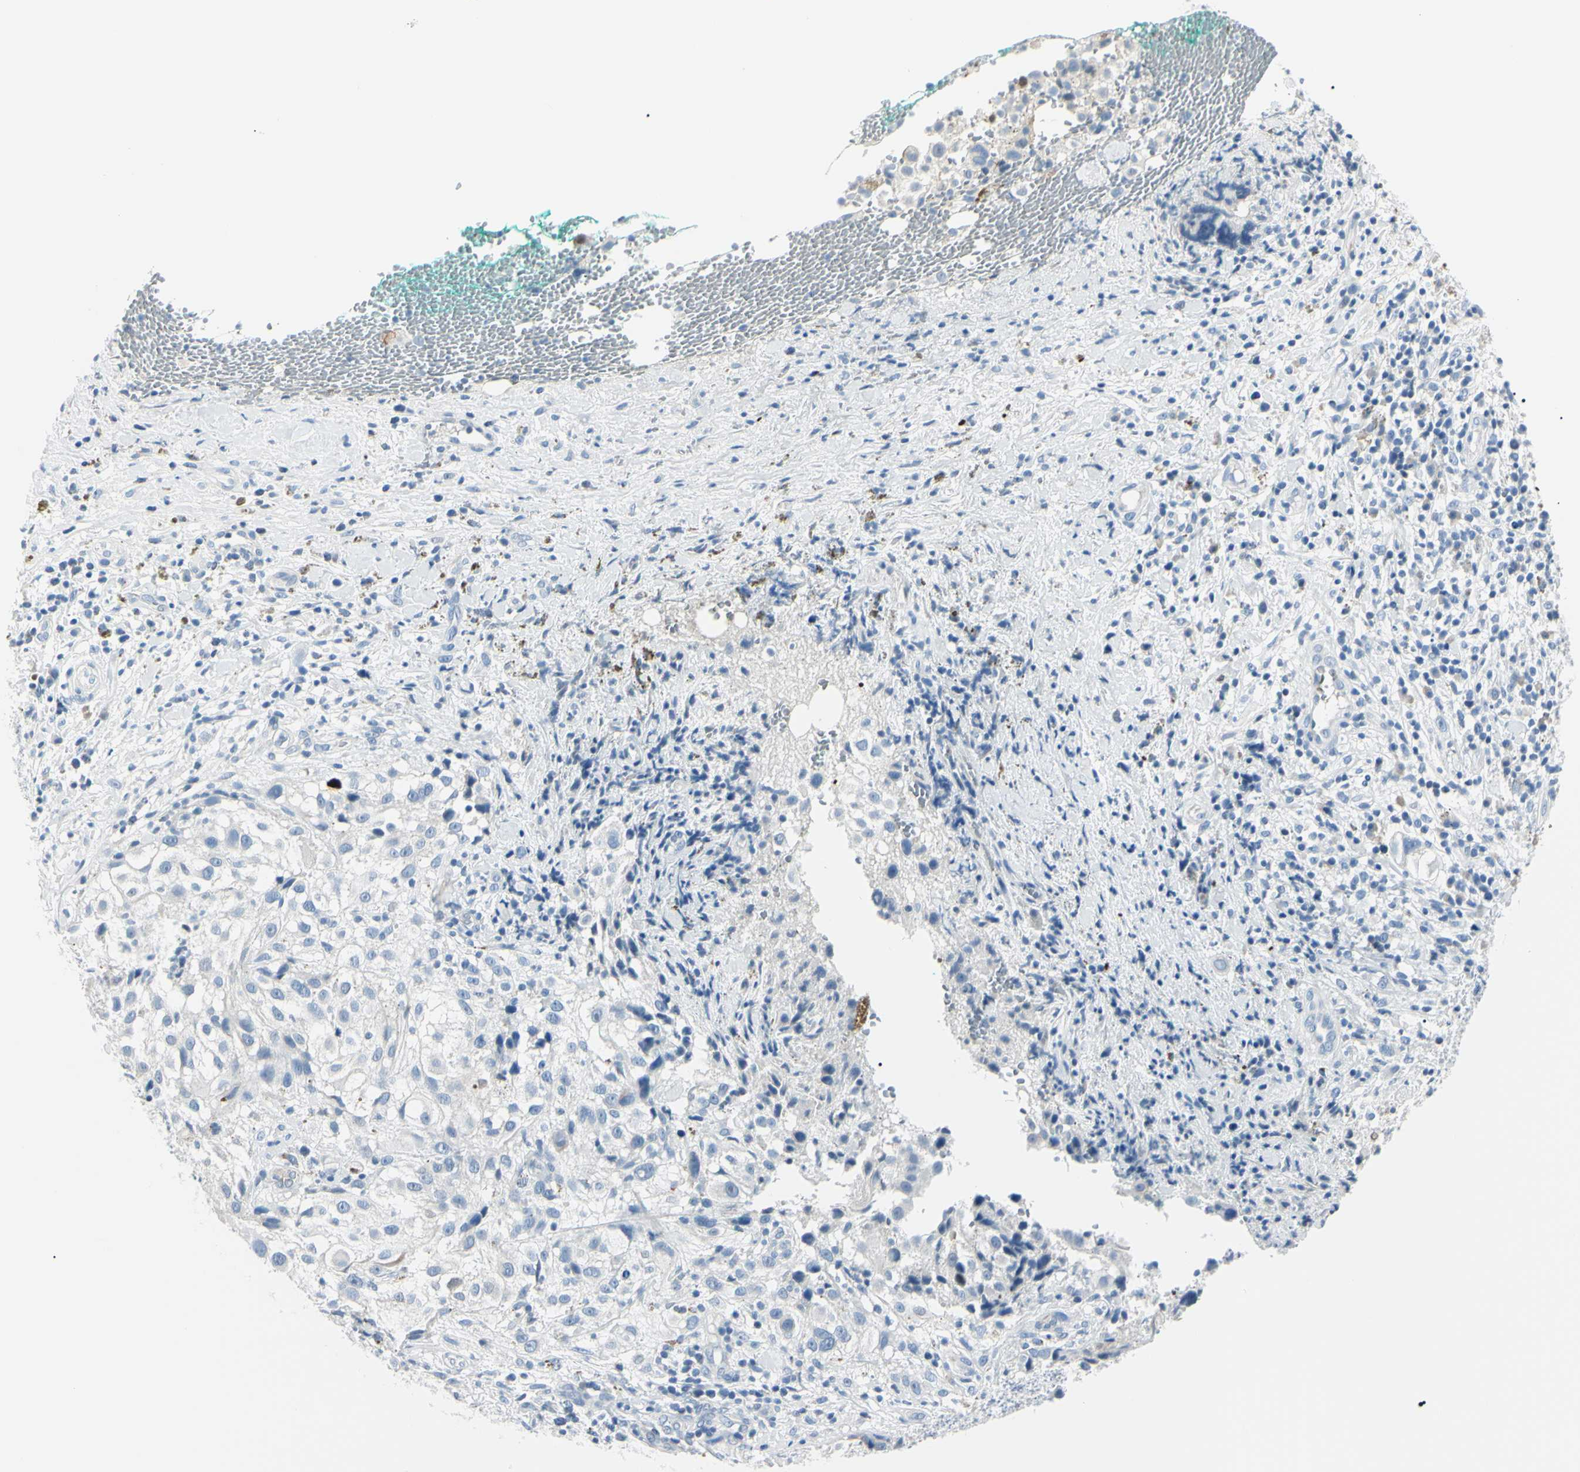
{"staining": {"intensity": "negative", "quantity": "none", "location": "none"}, "tissue": "melanoma", "cell_type": "Tumor cells", "image_type": "cancer", "snomed": [{"axis": "morphology", "description": "Necrosis, NOS"}, {"axis": "morphology", "description": "Malignant melanoma, NOS"}, {"axis": "topography", "description": "Skin"}], "caption": "Protein analysis of malignant melanoma exhibits no significant expression in tumor cells. (Brightfield microscopy of DAB immunohistochemistry (IHC) at high magnification).", "gene": "CA2", "patient": {"sex": "female", "age": 87}}